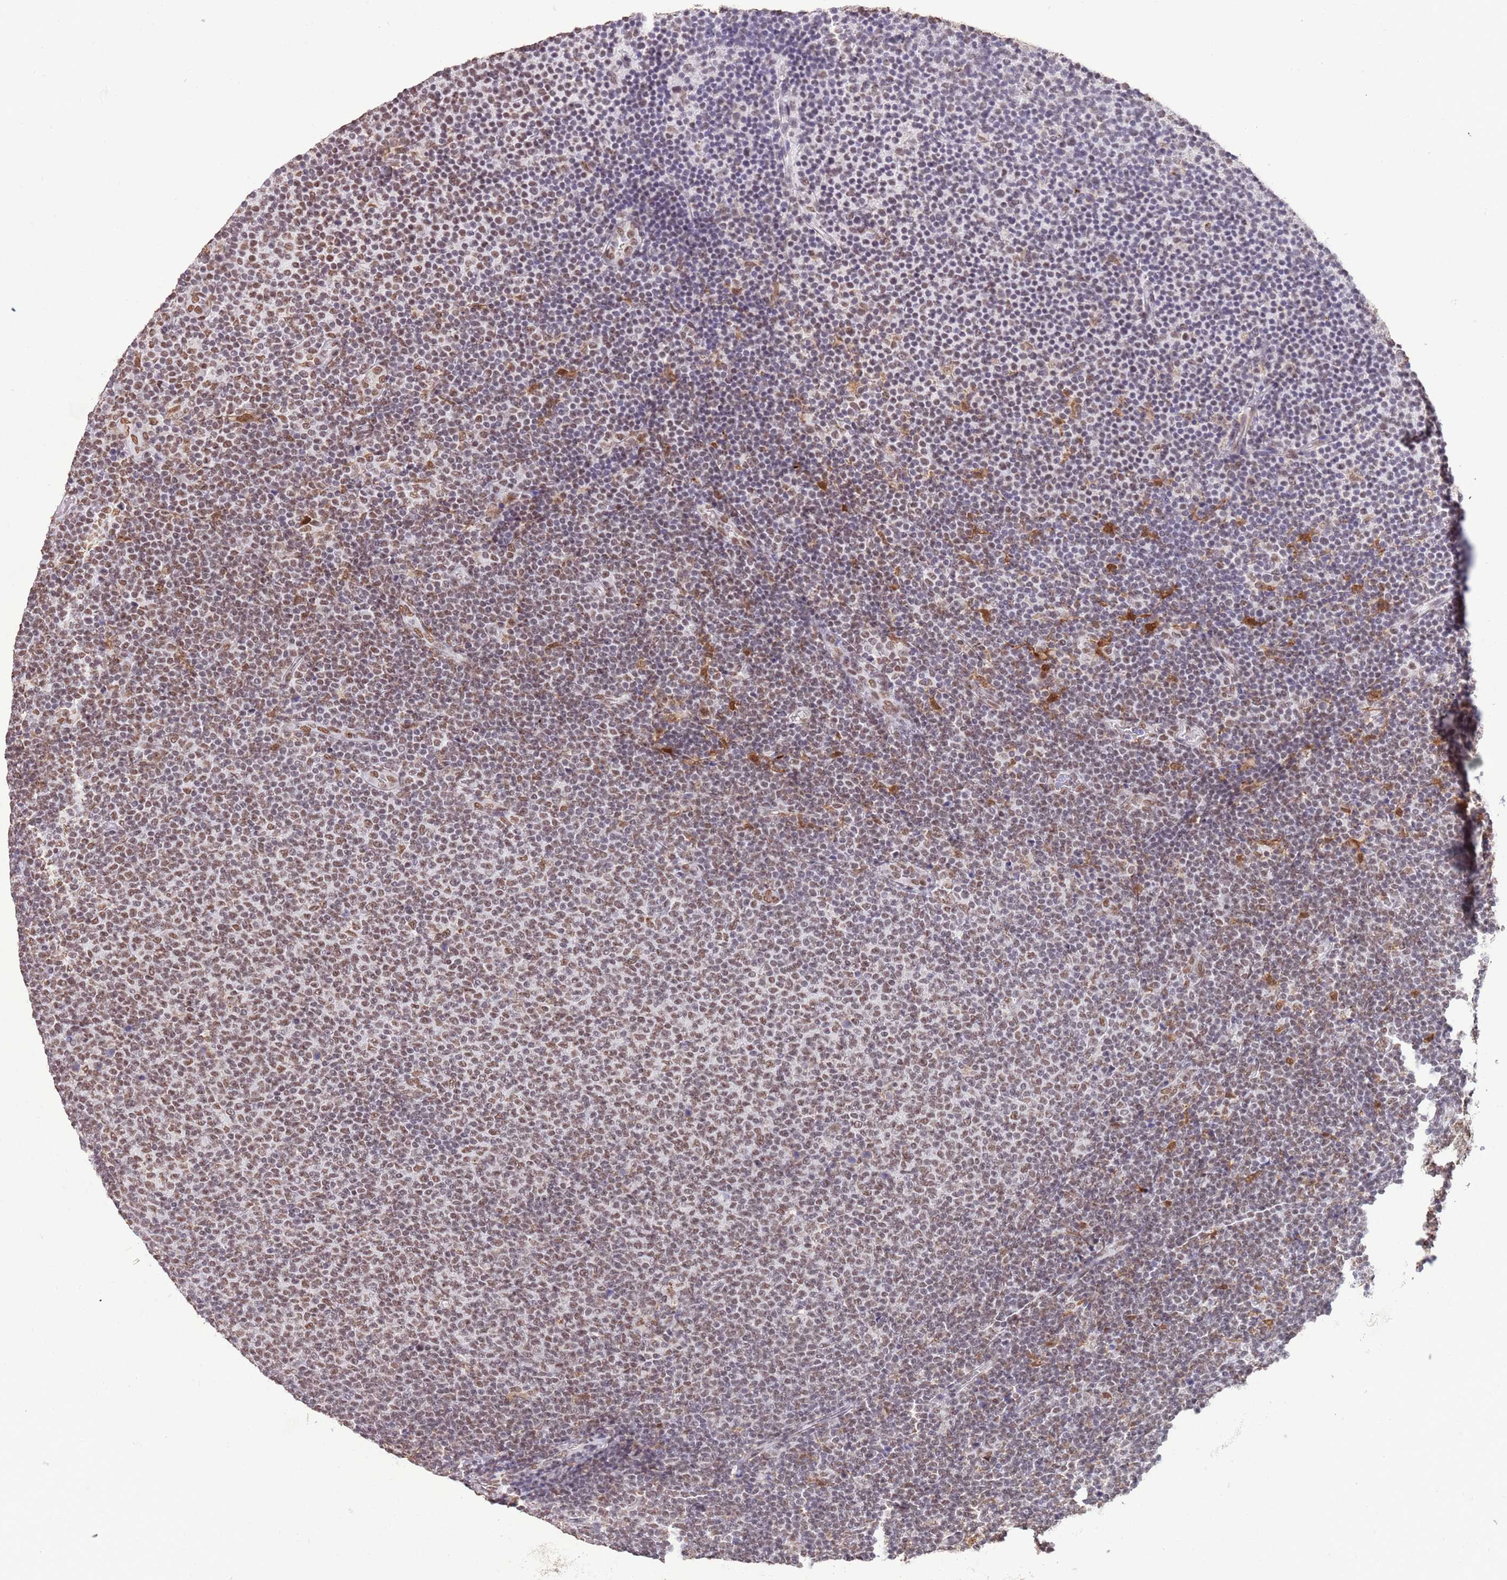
{"staining": {"intensity": "moderate", "quantity": "25%-75%", "location": "nuclear"}, "tissue": "lymphoma", "cell_type": "Tumor cells", "image_type": "cancer", "snomed": [{"axis": "morphology", "description": "Malignant lymphoma, non-Hodgkin's type, Low grade"}, {"axis": "topography", "description": "Lymph node"}], "caption": "An immunohistochemistry photomicrograph of tumor tissue is shown. Protein staining in brown labels moderate nuclear positivity in lymphoma within tumor cells.", "gene": "TRIM32", "patient": {"sex": "male", "age": 66}}